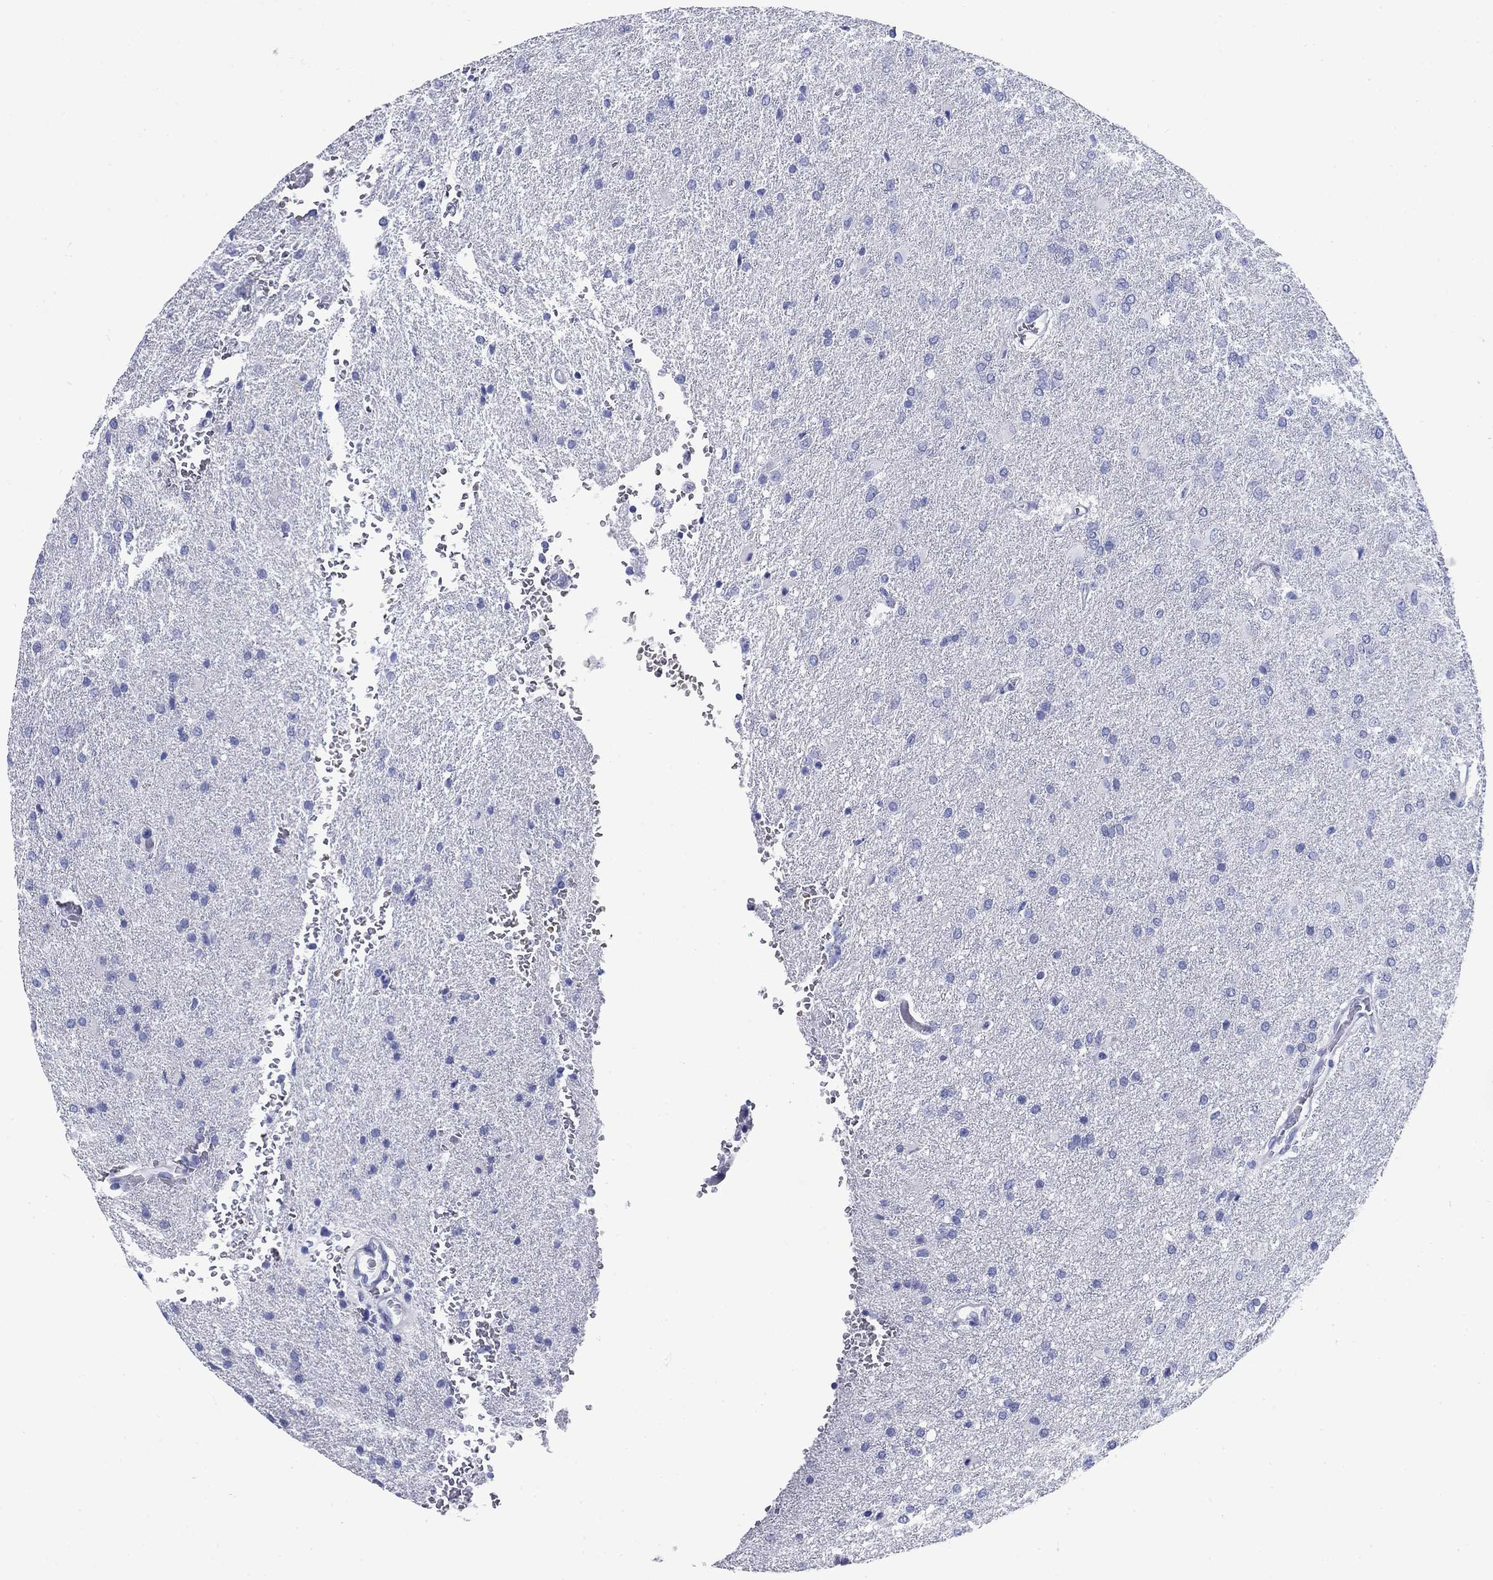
{"staining": {"intensity": "negative", "quantity": "none", "location": "none"}, "tissue": "glioma", "cell_type": "Tumor cells", "image_type": "cancer", "snomed": [{"axis": "morphology", "description": "Glioma, malignant, High grade"}, {"axis": "topography", "description": "Brain"}], "caption": "Tumor cells show no significant staining in glioma.", "gene": "CD40LG", "patient": {"sex": "male", "age": 68}}